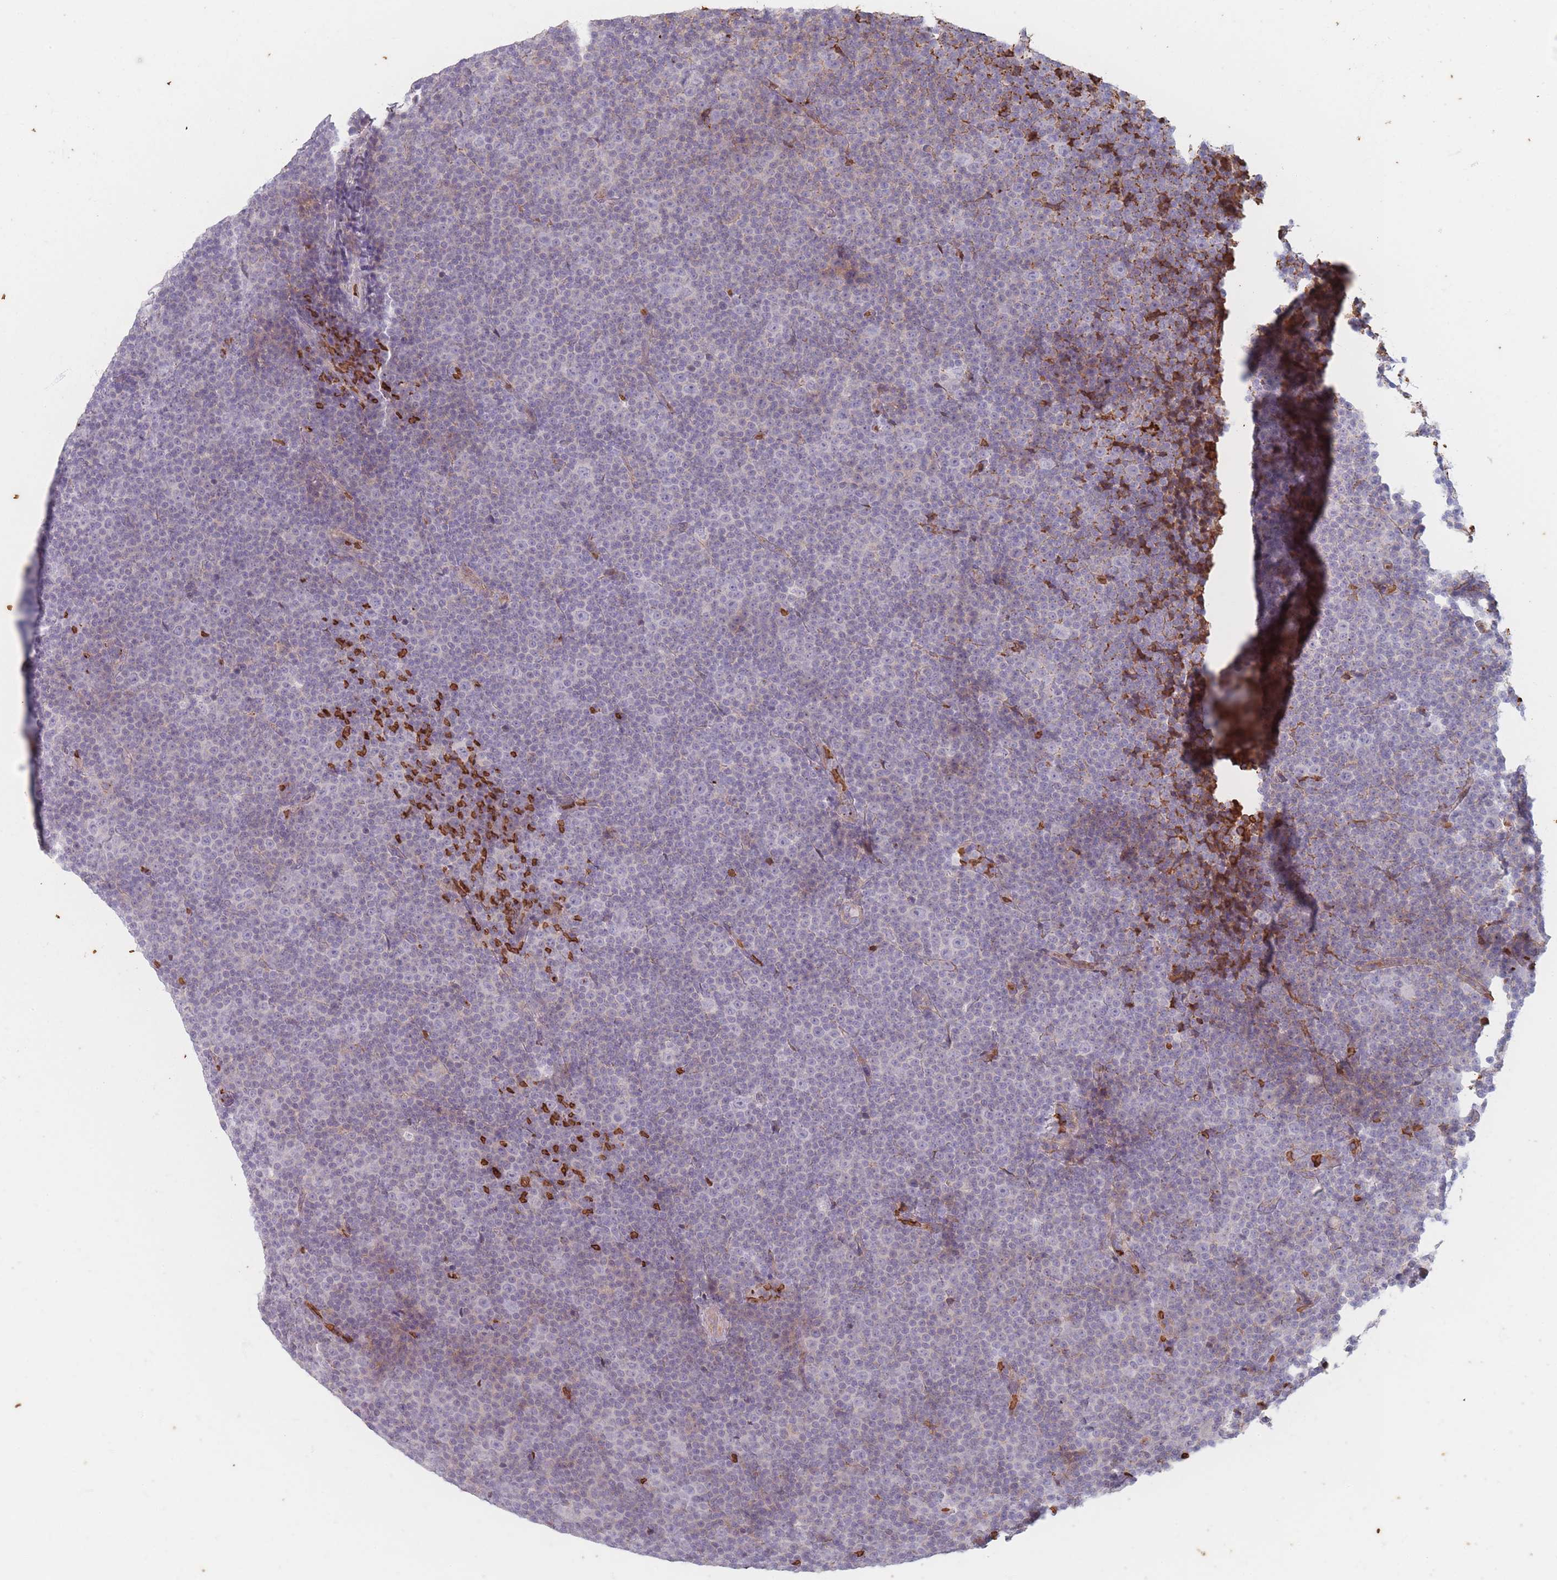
{"staining": {"intensity": "strong", "quantity": "25%-75%", "location": "cytoplasmic/membranous"}, "tissue": "lymphoma", "cell_type": "Tumor cells", "image_type": "cancer", "snomed": [{"axis": "morphology", "description": "Malignant lymphoma, non-Hodgkin's type, Low grade"}, {"axis": "topography", "description": "Lymph node"}], "caption": "Malignant lymphoma, non-Hodgkin's type (low-grade) tissue reveals strong cytoplasmic/membranous expression in about 25%-75% of tumor cells", "gene": "SLC2A6", "patient": {"sex": "female", "age": 67}}